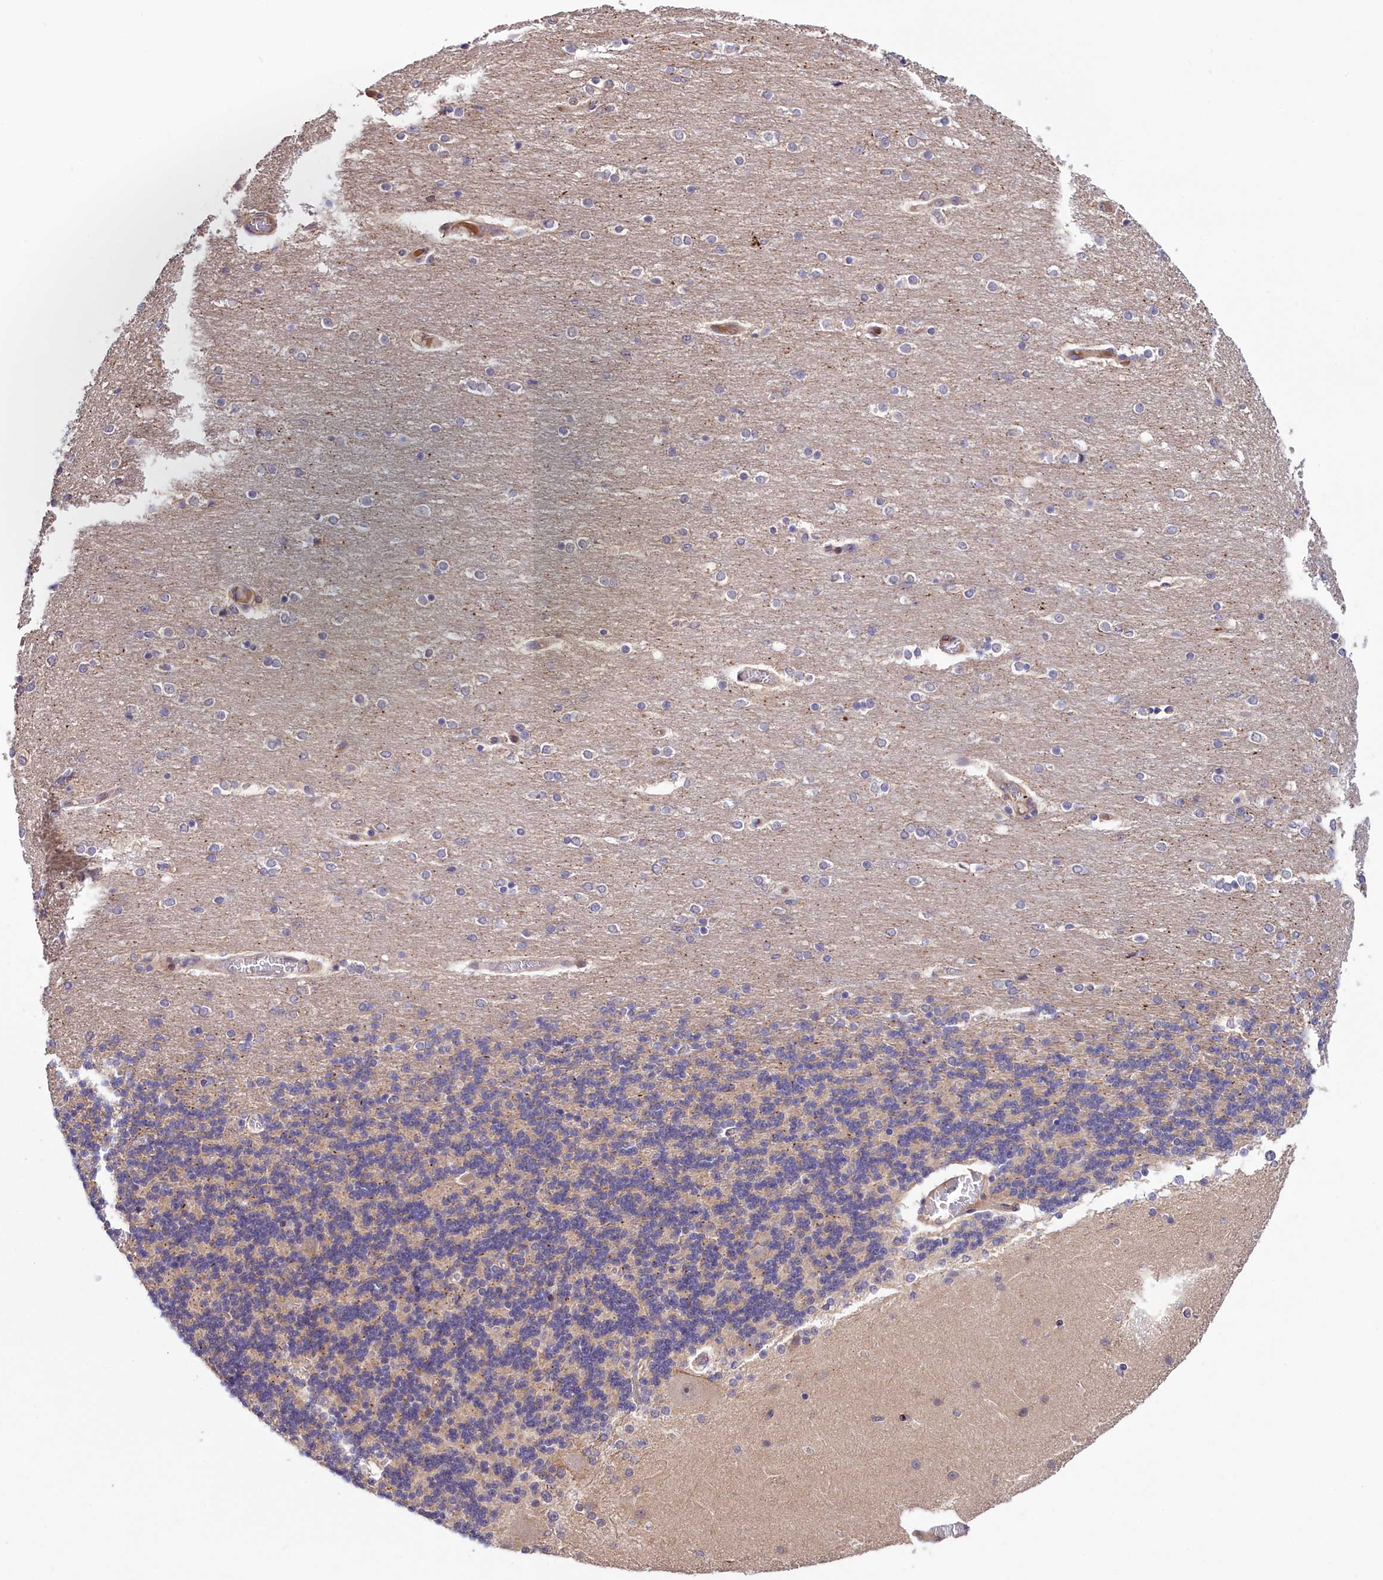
{"staining": {"intensity": "negative", "quantity": "none", "location": "none"}, "tissue": "cerebellum", "cell_type": "Cells in granular layer", "image_type": "normal", "snomed": [{"axis": "morphology", "description": "Normal tissue, NOS"}, {"axis": "topography", "description": "Cerebellum"}], "caption": "Photomicrograph shows no protein staining in cells in granular layer of benign cerebellum. (DAB (3,3'-diaminobenzidine) IHC visualized using brightfield microscopy, high magnification).", "gene": "NEURL4", "patient": {"sex": "female", "age": 54}}